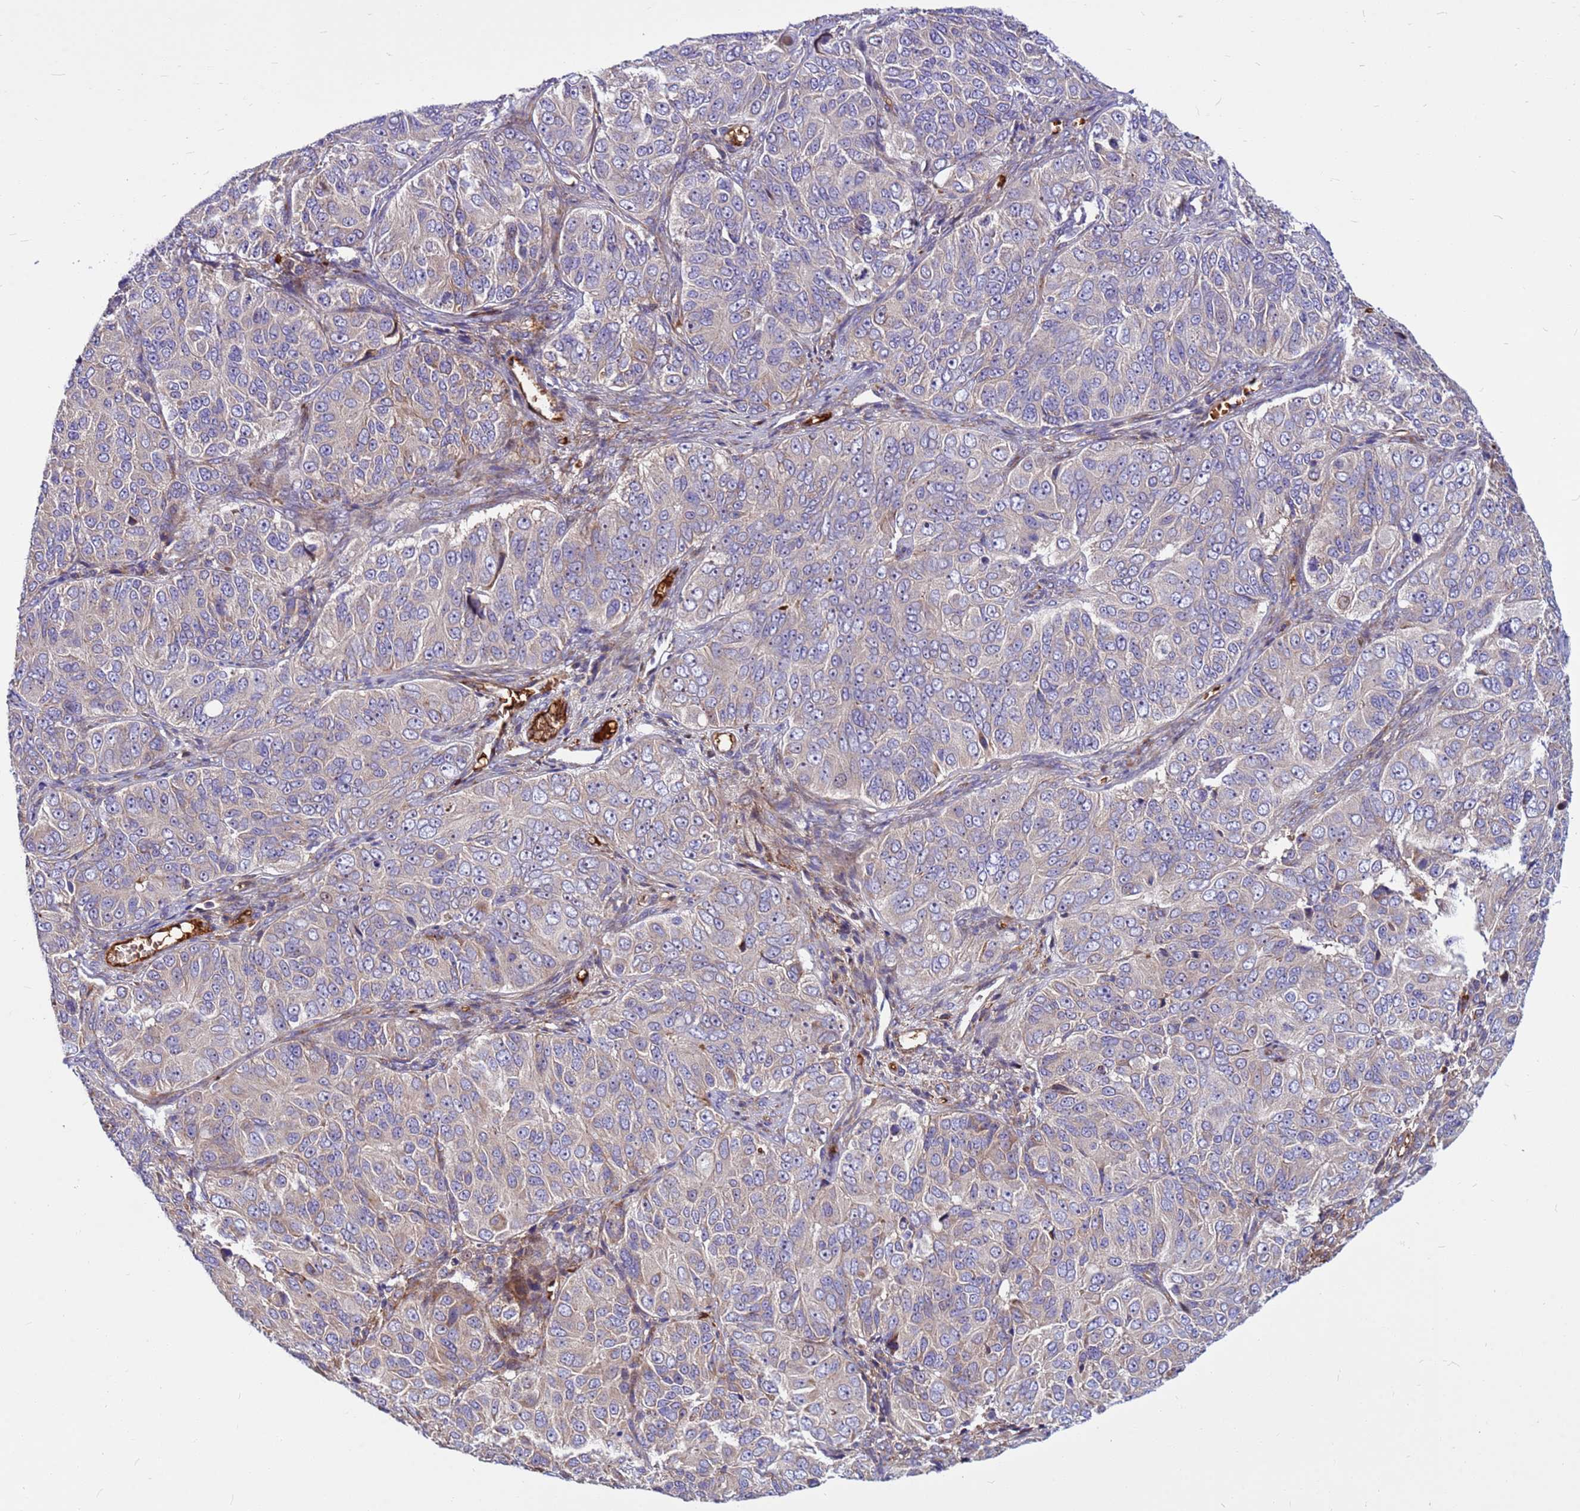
{"staining": {"intensity": "negative", "quantity": "none", "location": "none"}, "tissue": "ovarian cancer", "cell_type": "Tumor cells", "image_type": "cancer", "snomed": [{"axis": "morphology", "description": "Carcinoma, endometroid"}, {"axis": "topography", "description": "Ovary"}], "caption": "The image displays no staining of tumor cells in endometroid carcinoma (ovarian). (Brightfield microscopy of DAB immunohistochemistry (IHC) at high magnification).", "gene": "ZNF669", "patient": {"sex": "female", "age": 51}}